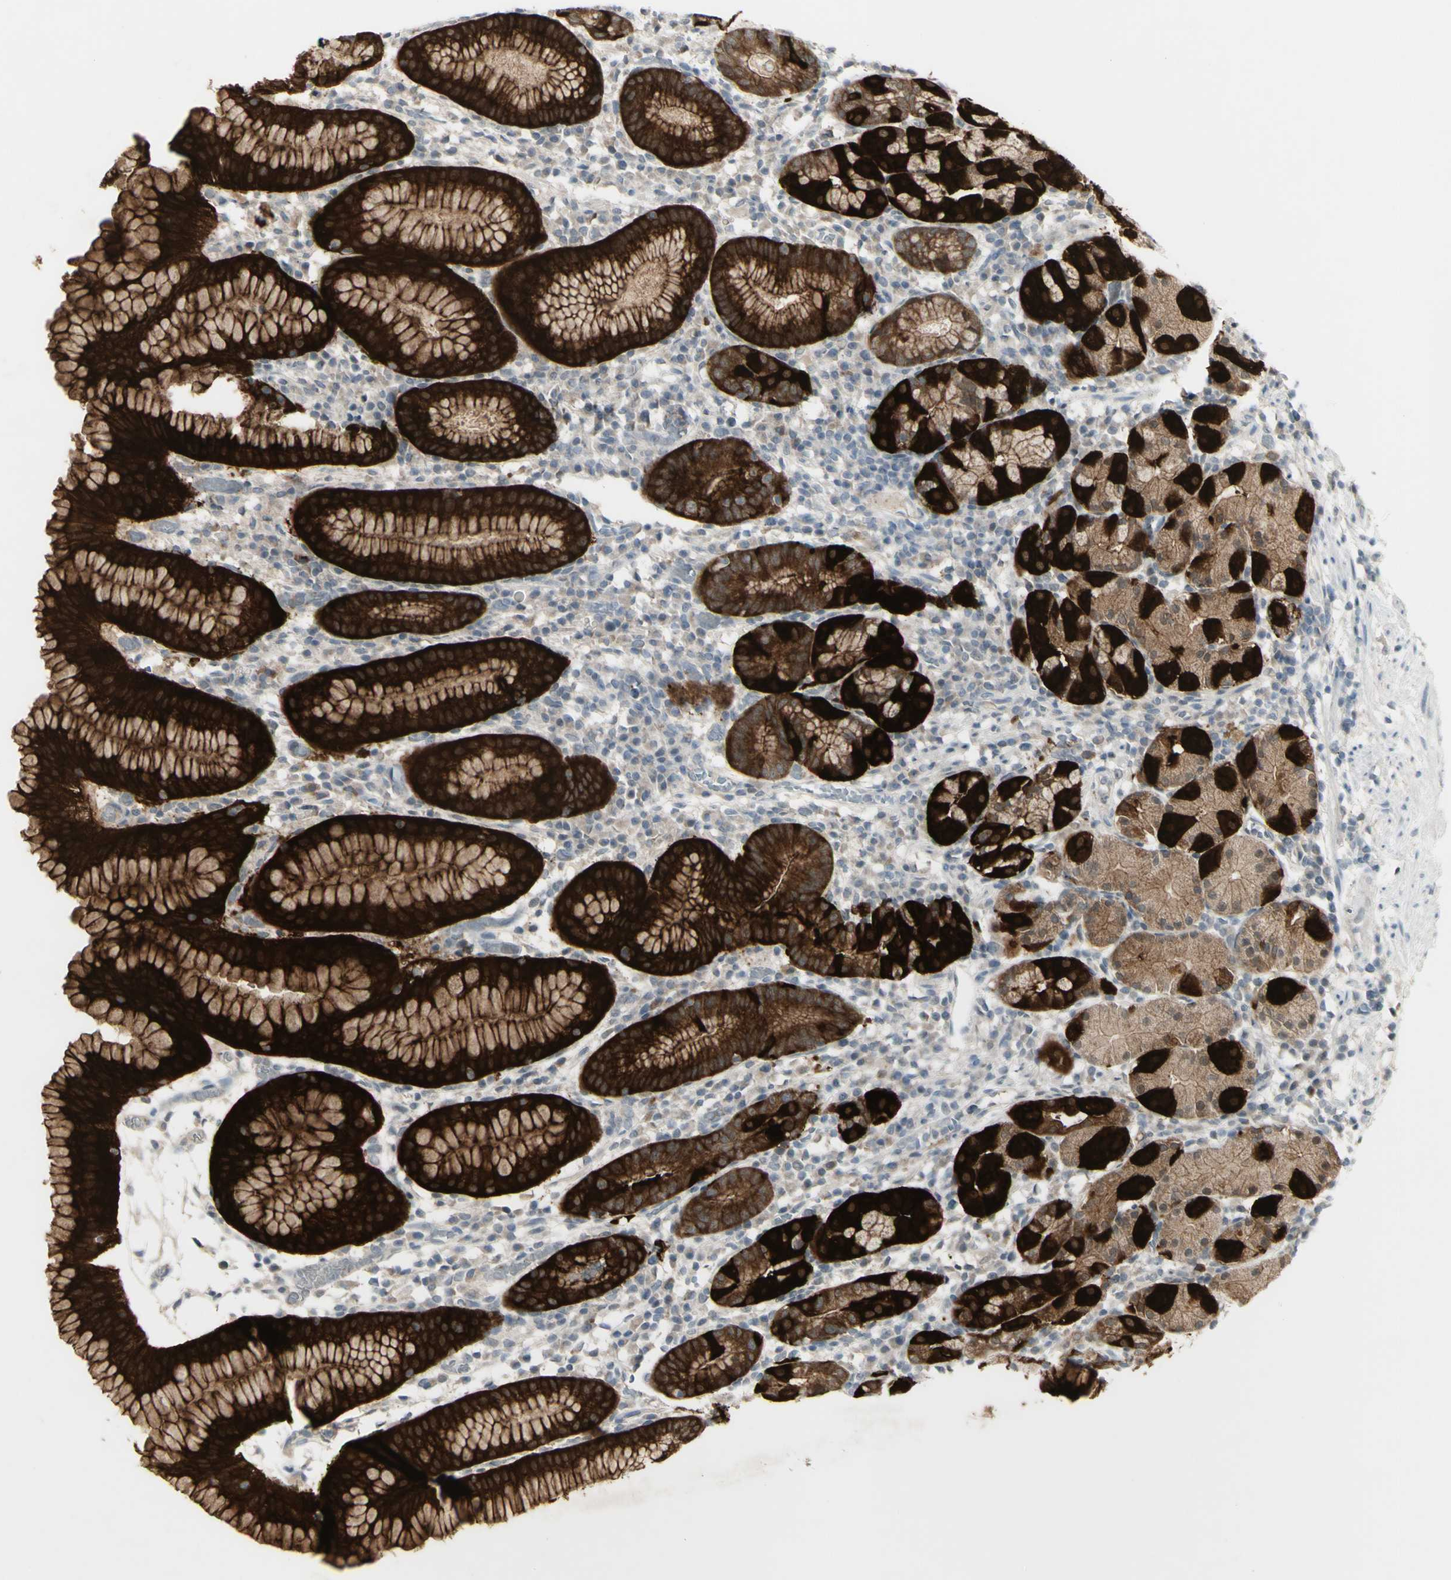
{"staining": {"intensity": "strong", "quantity": ">75%", "location": "cytoplasmic/membranous"}, "tissue": "stomach", "cell_type": "Glandular cells", "image_type": "normal", "snomed": [{"axis": "morphology", "description": "Normal tissue, NOS"}, {"axis": "topography", "description": "Stomach"}, {"axis": "topography", "description": "Stomach, lower"}], "caption": "Strong cytoplasmic/membranous positivity is seen in about >75% of glandular cells in normal stomach.", "gene": "C1orf116", "patient": {"sex": "female", "age": 75}}